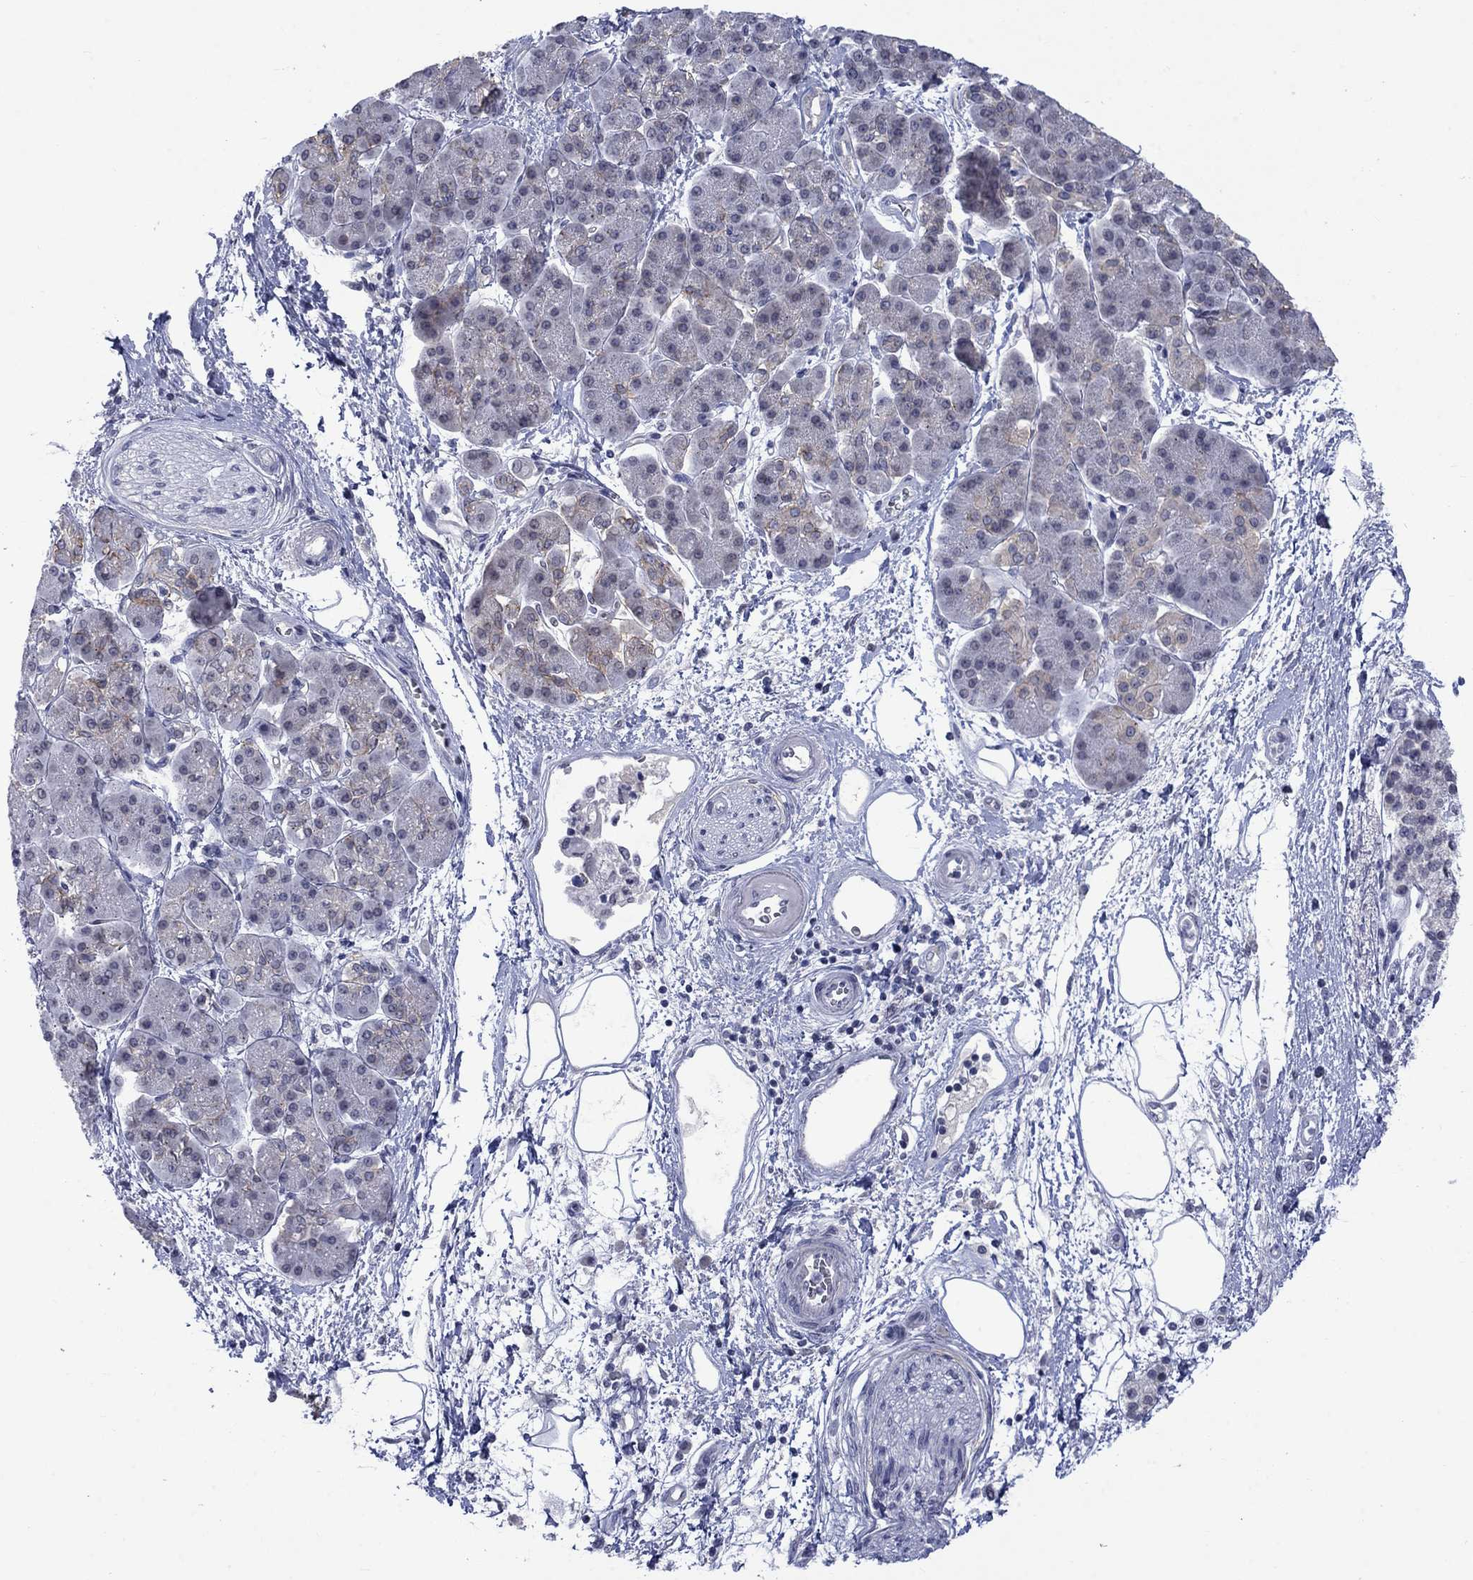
{"staining": {"intensity": "weak", "quantity": "<25%", "location": "cytoplasmic/membranous"}, "tissue": "pancreatic cancer", "cell_type": "Tumor cells", "image_type": "cancer", "snomed": [{"axis": "morphology", "description": "Adenocarcinoma, NOS"}, {"axis": "topography", "description": "Pancreas"}], "caption": "Adenocarcinoma (pancreatic) was stained to show a protein in brown. There is no significant staining in tumor cells. (DAB immunohistochemistry (IHC), high magnification).", "gene": "NSMF", "patient": {"sex": "female", "age": 73}}